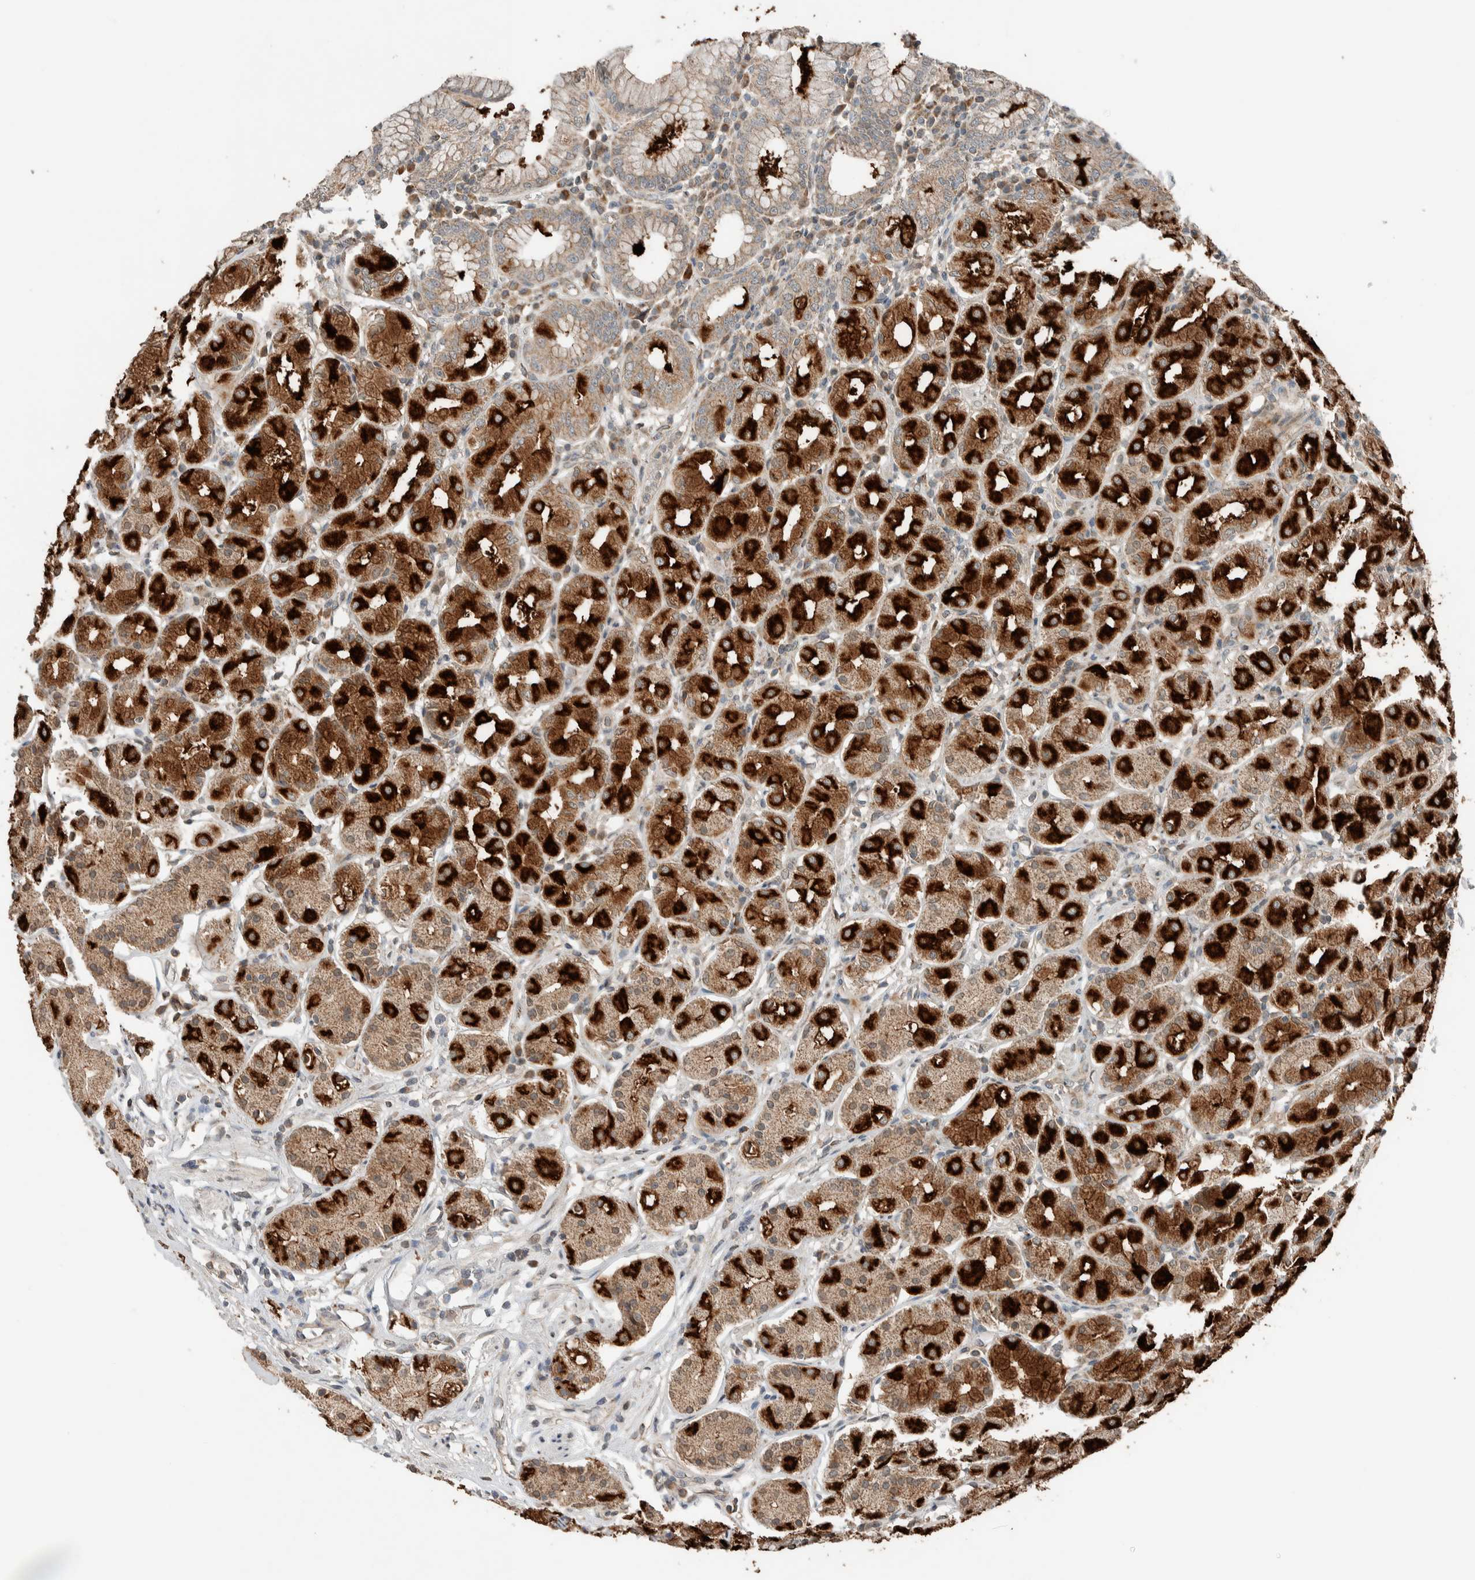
{"staining": {"intensity": "strong", "quantity": ">75%", "location": "cytoplasmic/membranous"}, "tissue": "stomach", "cell_type": "Glandular cells", "image_type": "normal", "snomed": [{"axis": "morphology", "description": "Normal tissue, NOS"}, {"axis": "topography", "description": "Stomach"}, {"axis": "topography", "description": "Stomach, lower"}], "caption": "Glandular cells exhibit high levels of strong cytoplasmic/membranous expression in about >75% of cells in normal stomach. (Stains: DAB (3,3'-diaminobenzidine) in brown, nuclei in blue, Microscopy: brightfield microscopy at high magnification).", "gene": "NBR1", "patient": {"sex": "female", "age": 56}}